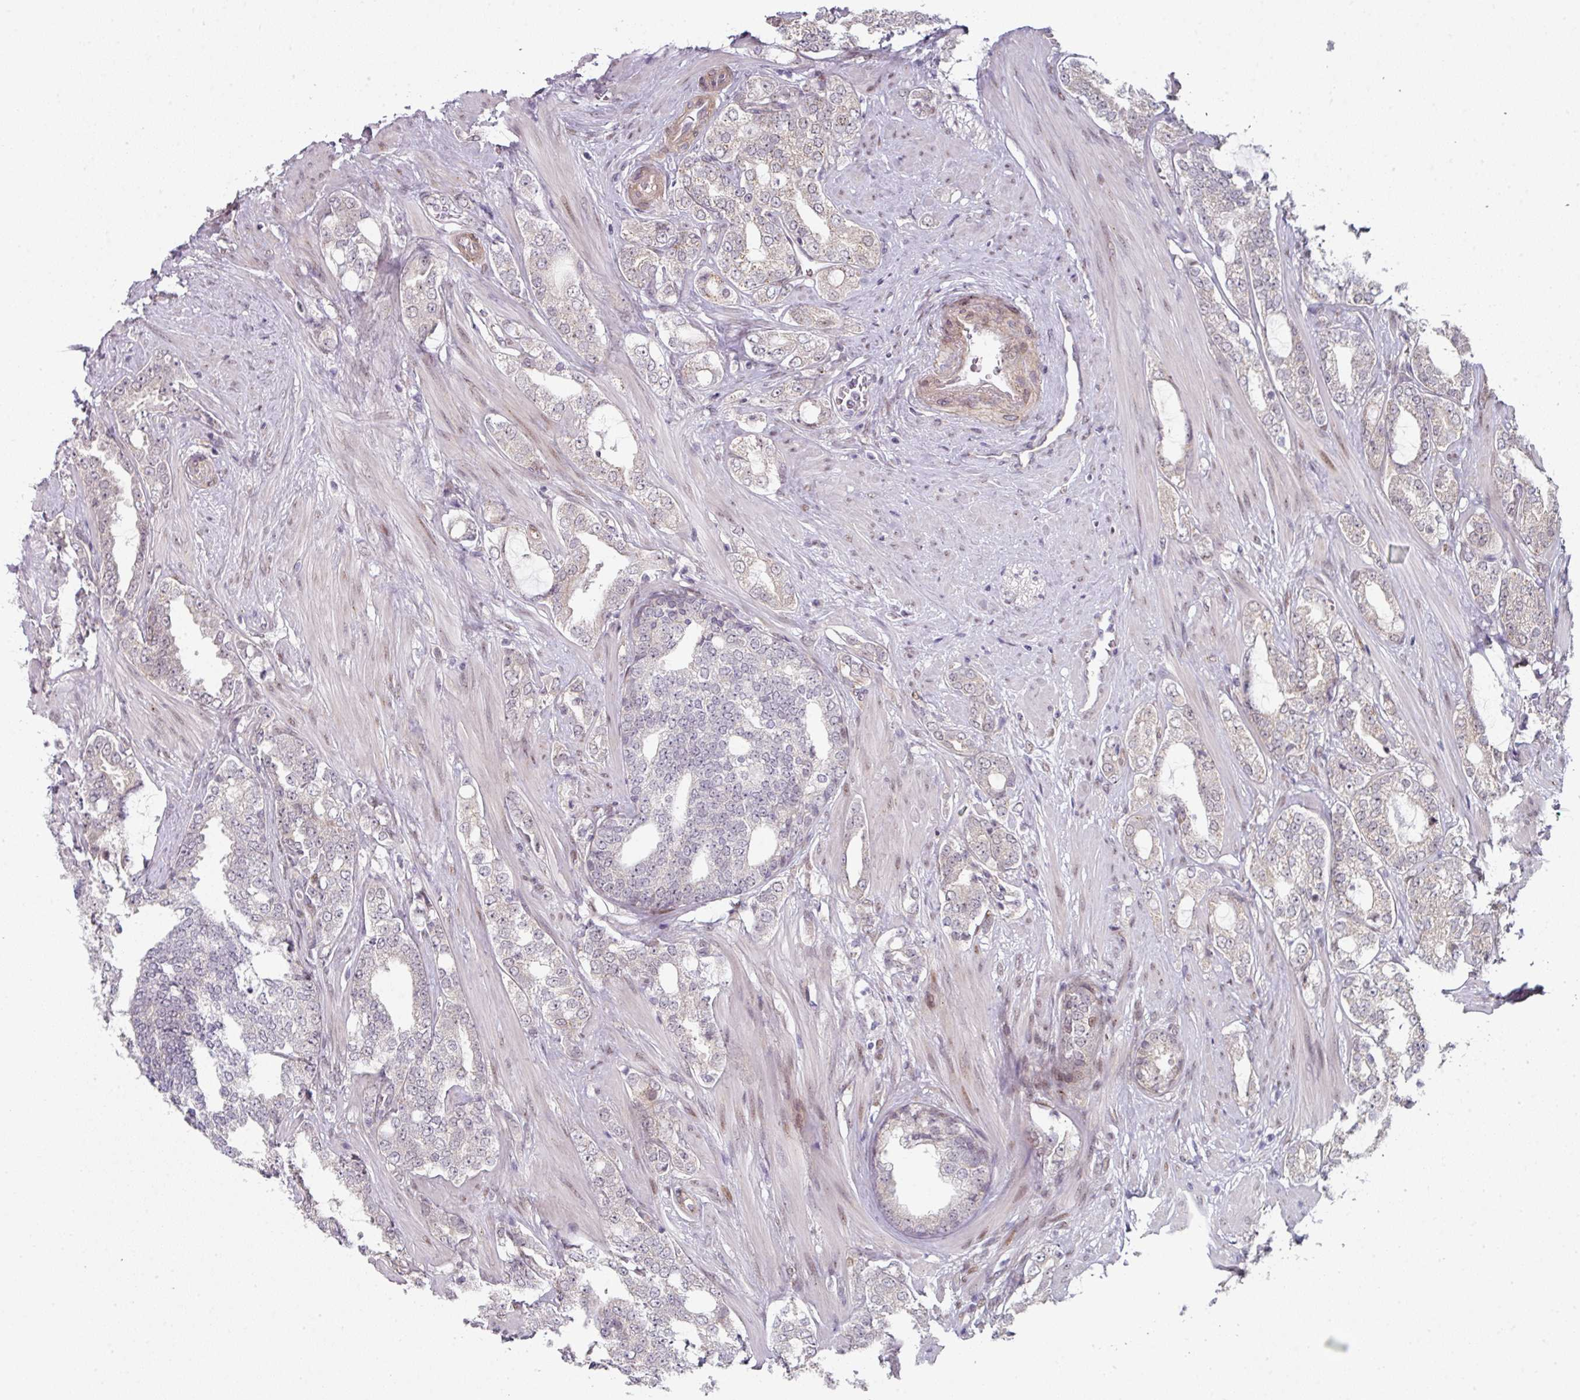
{"staining": {"intensity": "weak", "quantity": "<25%", "location": "cytoplasmic/membranous,nuclear"}, "tissue": "prostate cancer", "cell_type": "Tumor cells", "image_type": "cancer", "snomed": [{"axis": "morphology", "description": "Adenocarcinoma, High grade"}, {"axis": "topography", "description": "Prostate"}], "caption": "Prostate adenocarcinoma (high-grade) stained for a protein using immunohistochemistry (IHC) shows no expression tumor cells.", "gene": "TMCC1", "patient": {"sex": "male", "age": 64}}